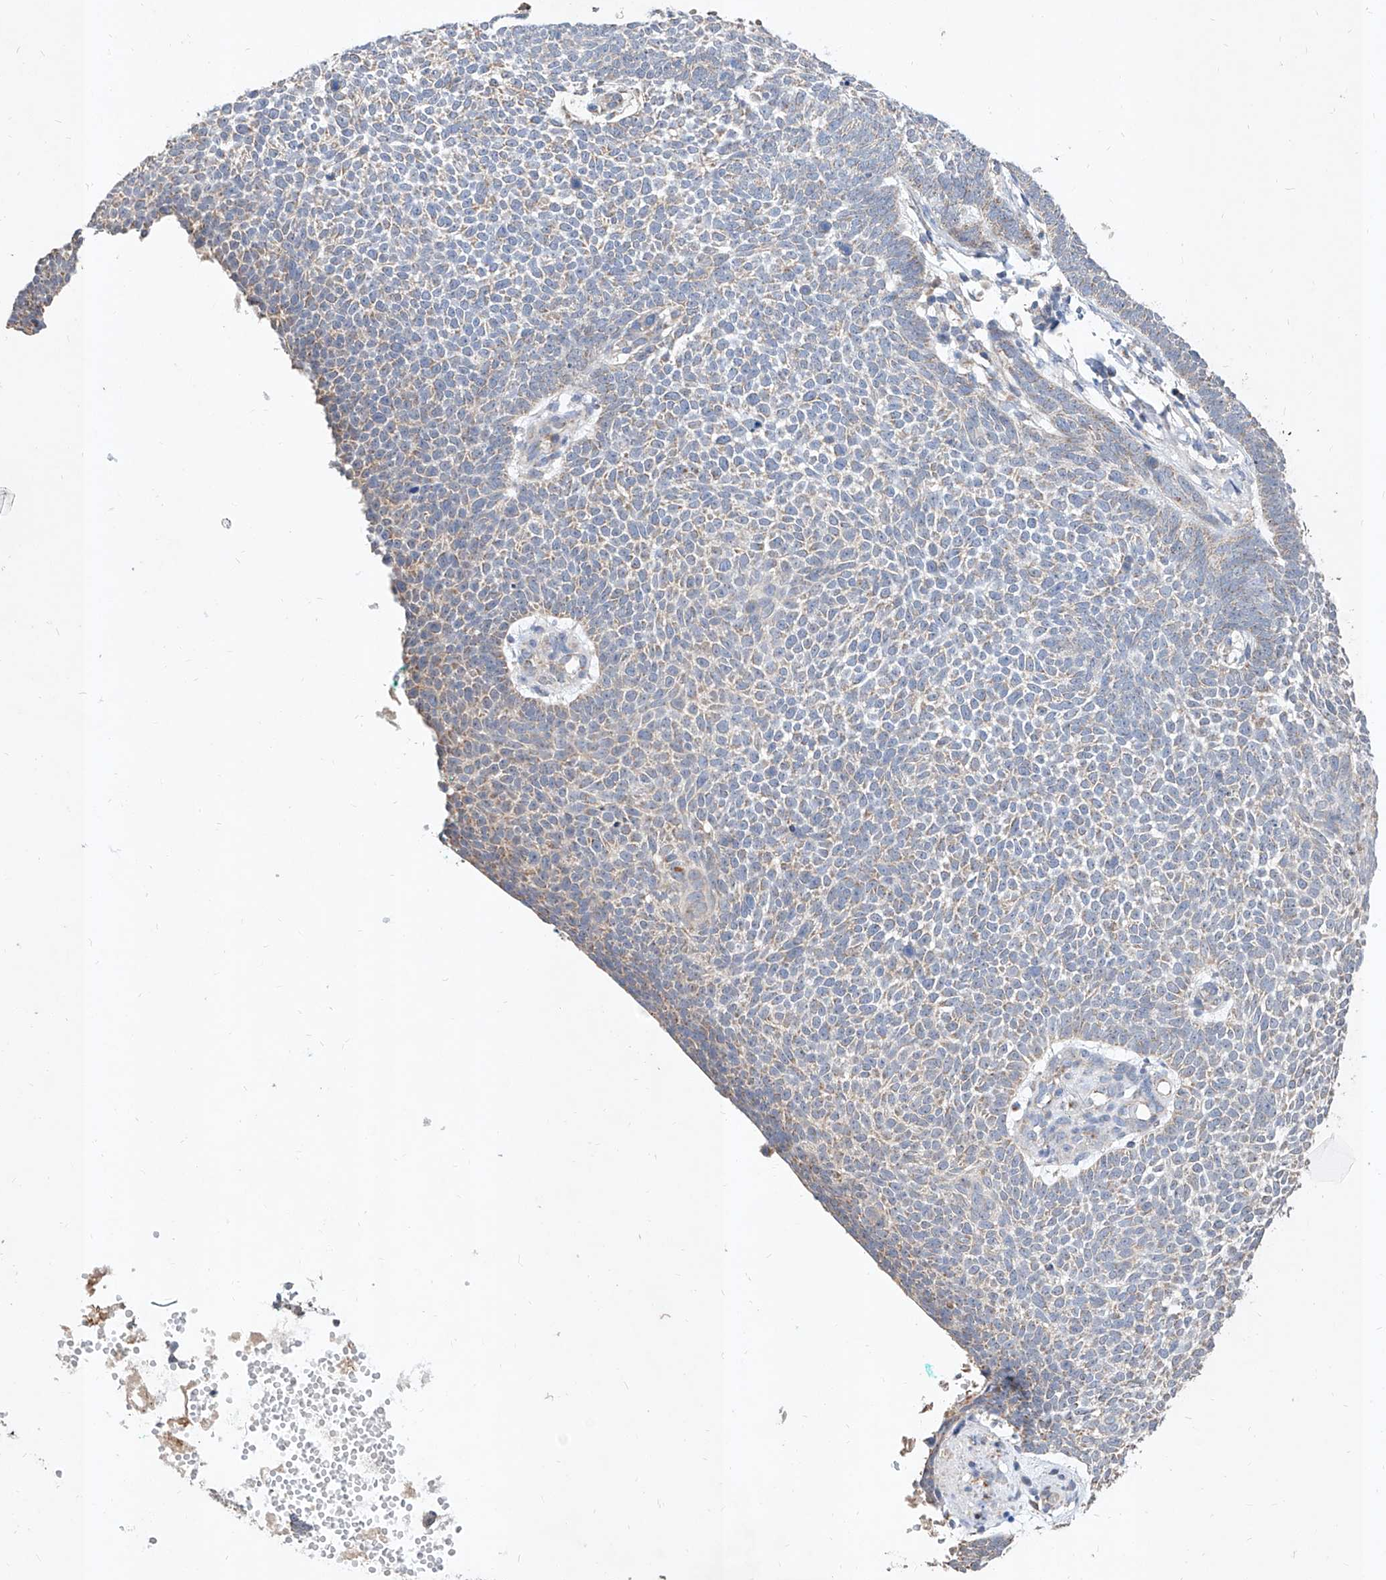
{"staining": {"intensity": "negative", "quantity": "none", "location": "none"}, "tissue": "skin cancer", "cell_type": "Tumor cells", "image_type": "cancer", "snomed": [{"axis": "morphology", "description": "Basal cell carcinoma"}, {"axis": "topography", "description": "Skin"}], "caption": "High magnification brightfield microscopy of skin cancer stained with DAB (3,3'-diaminobenzidine) (brown) and counterstained with hematoxylin (blue): tumor cells show no significant positivity.", "gene": "MFSD4B", "patient": {"sex": "female", "age": 81}}